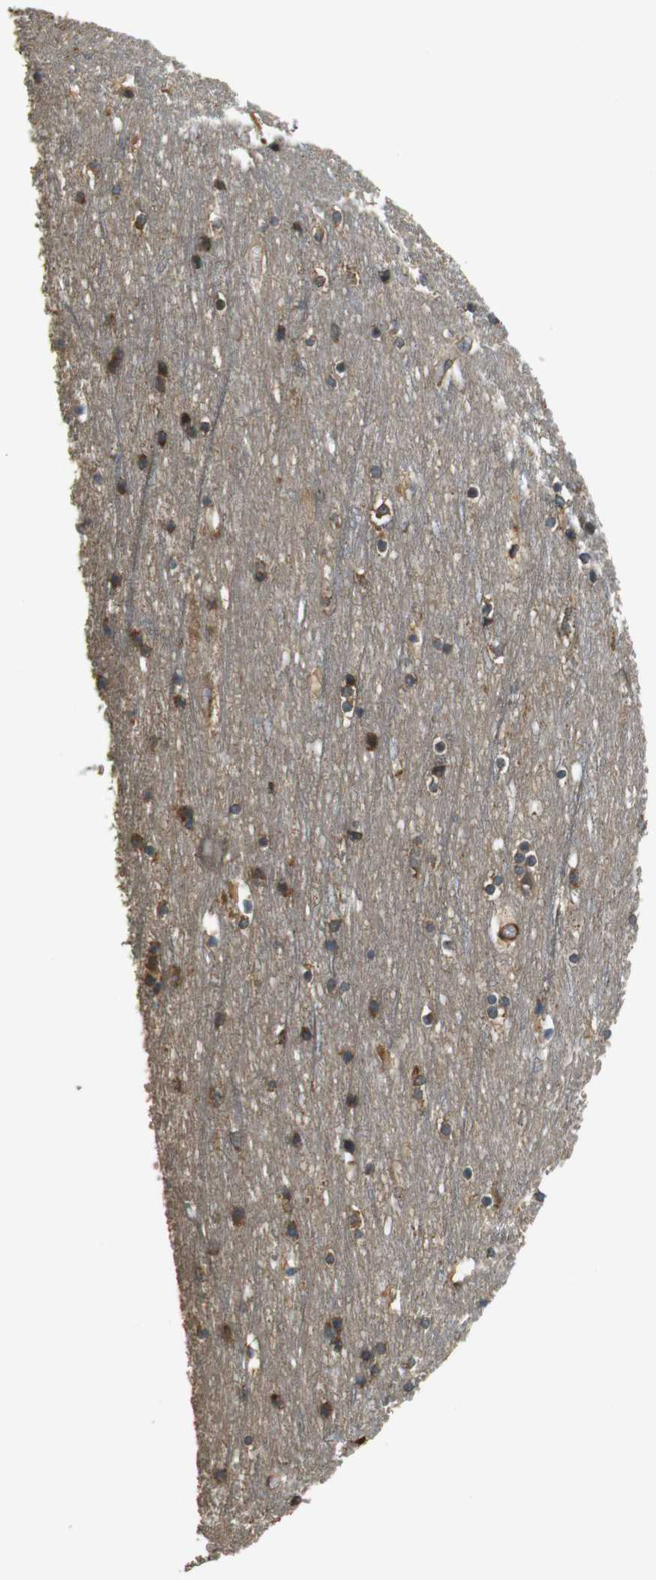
{"staining": {"intensity": "moderate", "quantity": ">75%", "location": "cytoplasmic/membranous,nuclear"}, "tissue": "cerebral cortex", "cell_type": "Endothelial cells", "image_type": "normal", "snomed": [{"axis": "morphology", "description": "Normal tissue, NOS"}, {"axis": "topography", "description": "Cerebral cortex"}], "caption": "Human cerebral cortex stained for a protein (brown) displays moderate cytoplasmic/membranous,nuclear positive staining in about >75% of endothelial cells.", "gene": "BNIP3", "patient": {"sex": "male", "age": 45}}